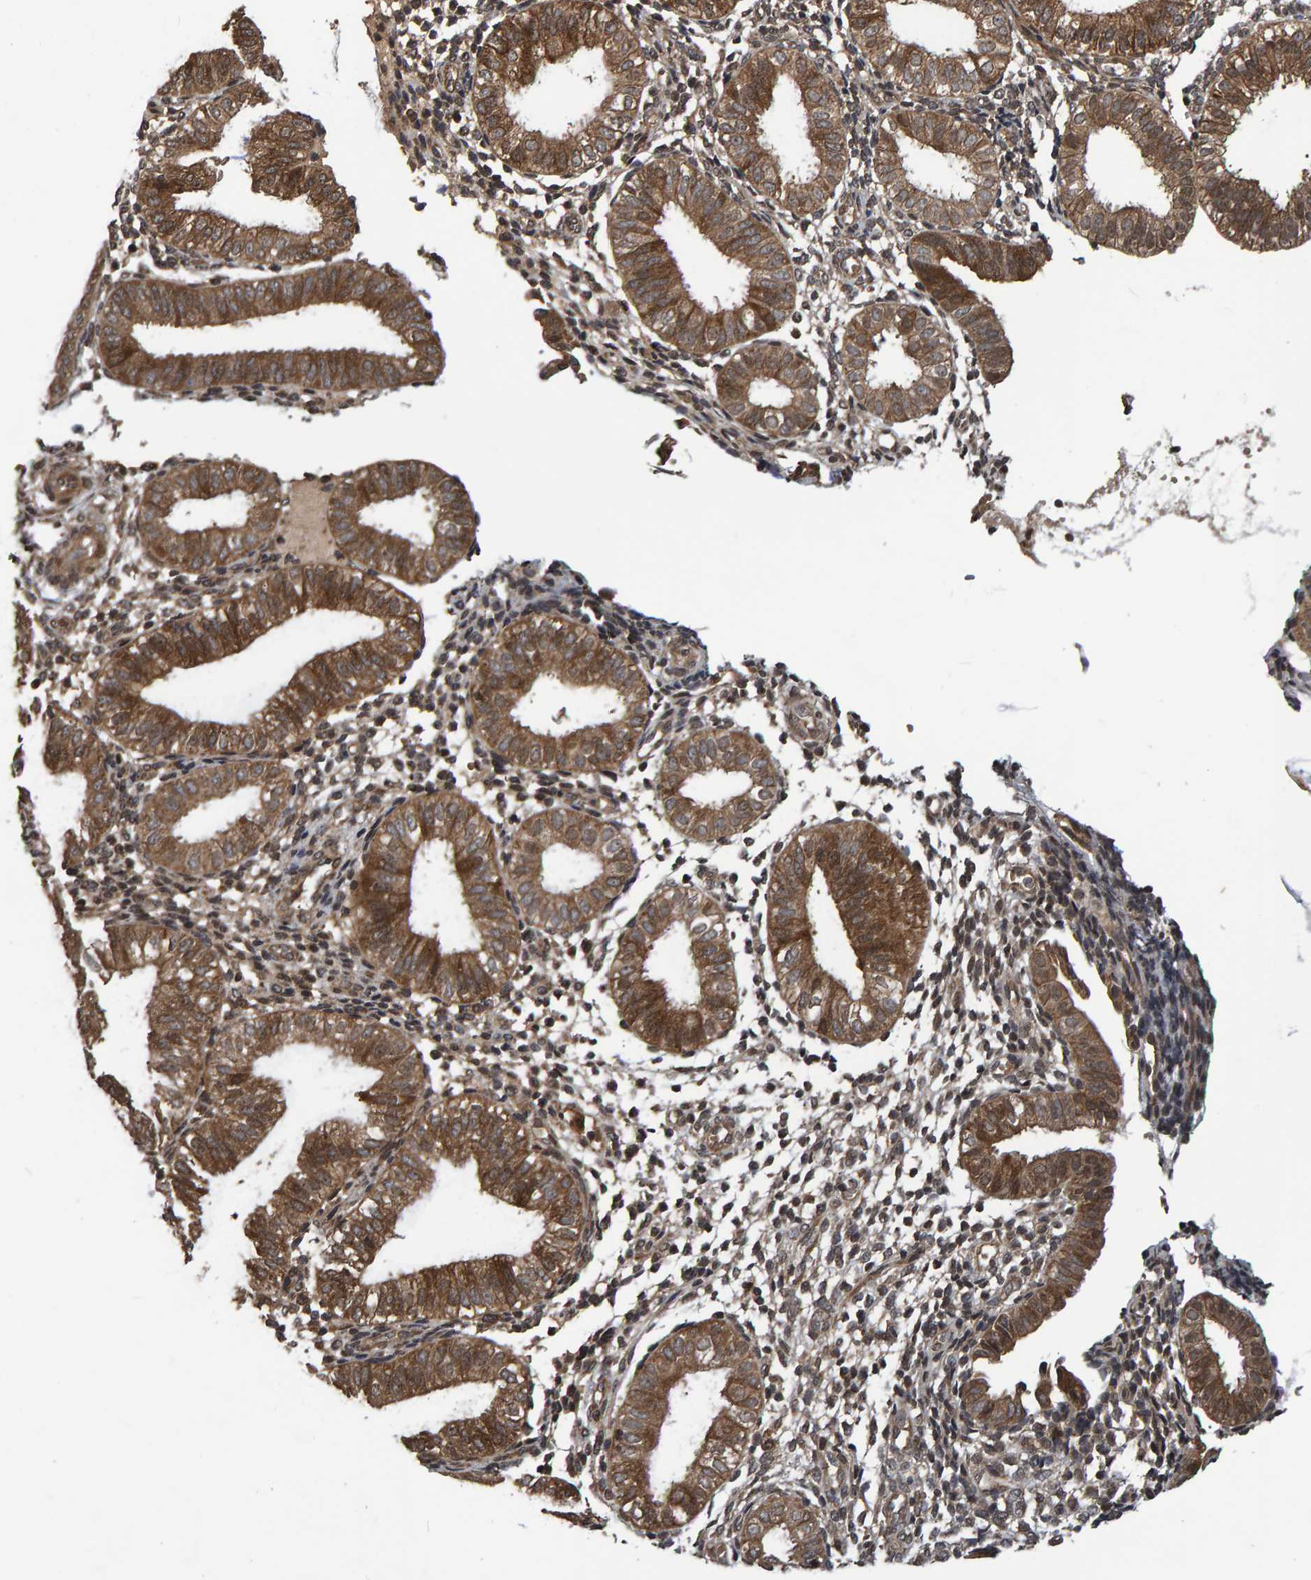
{"staining": {"intensity": "moderate", "quantity": ">75%", "location": "cytoplasmic/membranous,nuclear"}, "tissue": "endometrium", "cell_type": "Cells in endometrial stroma", "image_type": "normal", "snomed": [{"axis": "morphology", "description": "Normal tissue, NOS"}, {"axis": "topography", "description": "Endometrium"}], "caption": "A medium amount of moderate cytoplasmic/membranous,nuclear positivity is identified in approximately >75% of cells in endometrial stroma in unremarkable endometrium. (DAB (3,3'-diaminobenzidine) = brown stain, brightfield microscopy at high magnification).", "gene": "GAB2", "patient": {"sex": "female", "age": 39}}